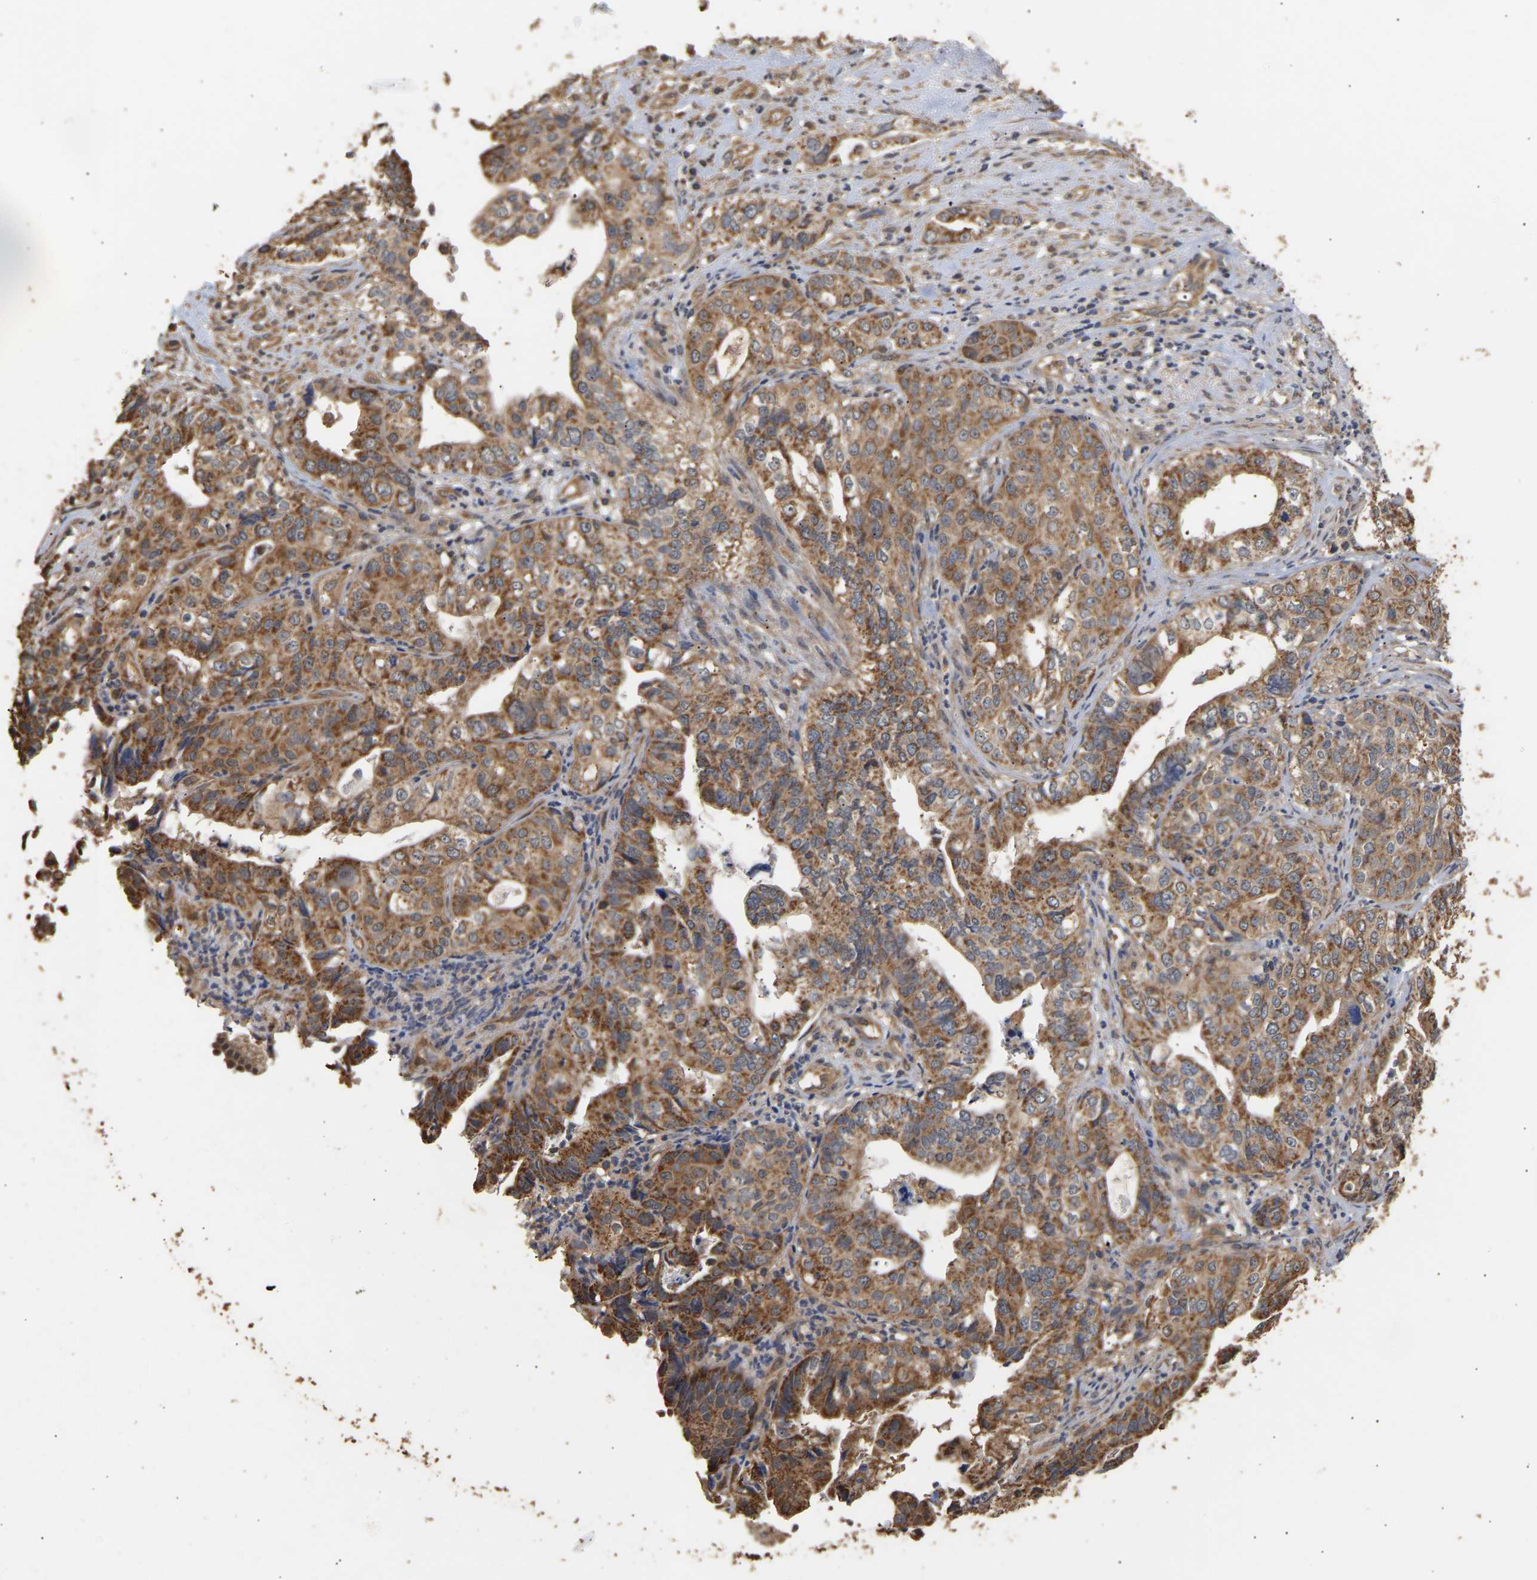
{"staining": {"intensity": "strong", "quantity": ">75%", "location": "cytoplasmic/membranous"}, "tissue": "liver cancer", "cell_type": "Tumor cells", "image_type": "cancer", "snomed": [{"axis": "morphology", "description": "Cholangiocarcinoma"}, {"axis": "topography", "description": "Liver"}], "caption": "Liver cholangiocarcinoma was stained to show a protein in brown. There is high levels of strong cytoplasmic/membranous positivity in about >75% of tumor cells.", "gene": "ZNF26", "patient": {"sex": "female", "age": 61}}